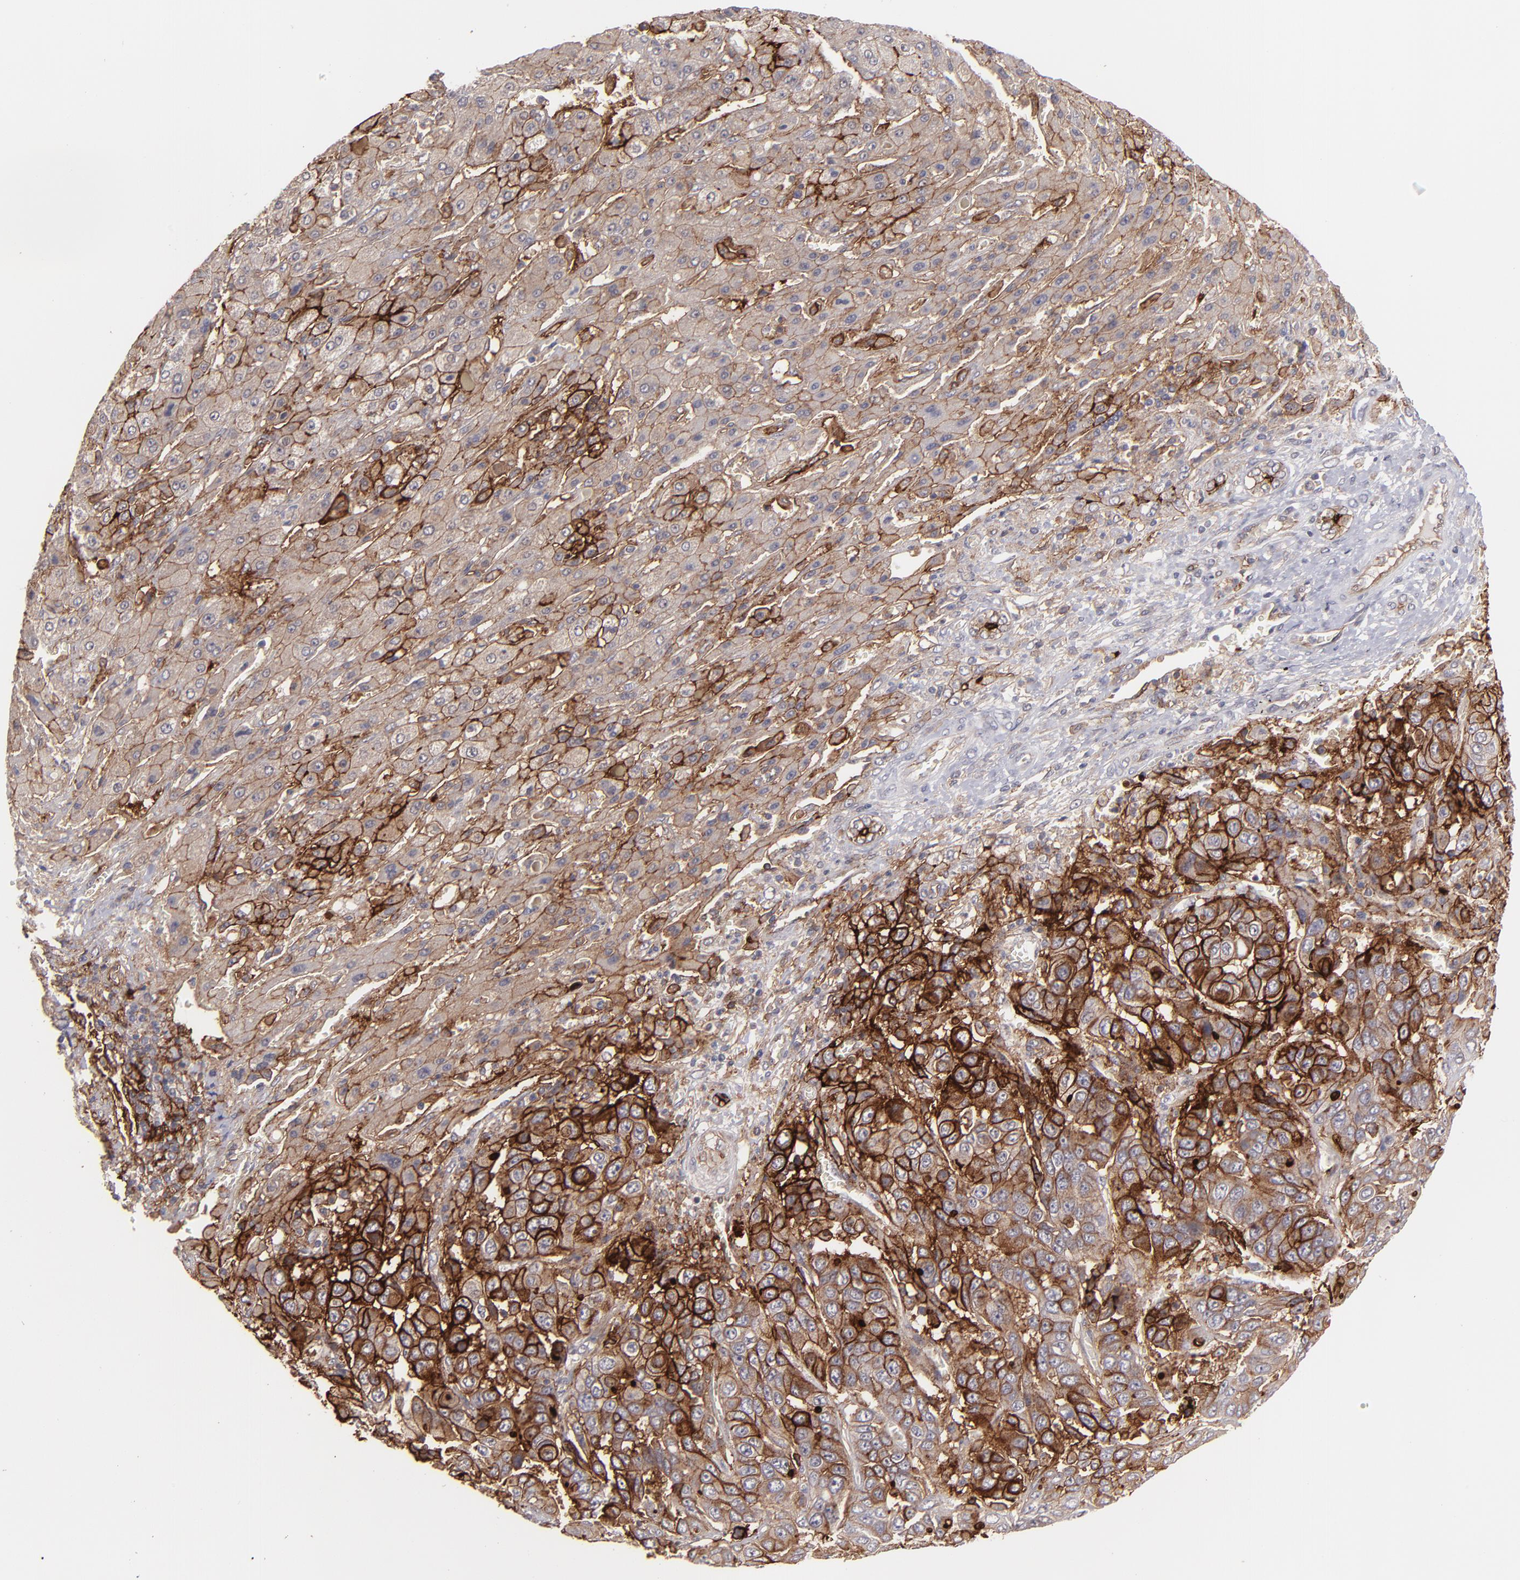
{"staining": {"intensity": "moderate", "quantity": ">75%", "location": "cytoplasmic/membranous"}, "tissue": "liver cancer", "cell_type": "Tumor cells", "image_type": "cancer", "snomed": [{"axis": "morphology", "description": "Cholangiocarcinoma"}, {"axis": "topography", "description": "Liver"}], "caption": "DAB (3,3'-diaminobenzidine) immunohistochemical staining of liver cholangiocarcinoma shows moderate cytoplasmic/membranous protein positivity in approximately >75% of tumor cells.", "gene": "ICAM1", "patient": {"sex": "female", "age": 52}}